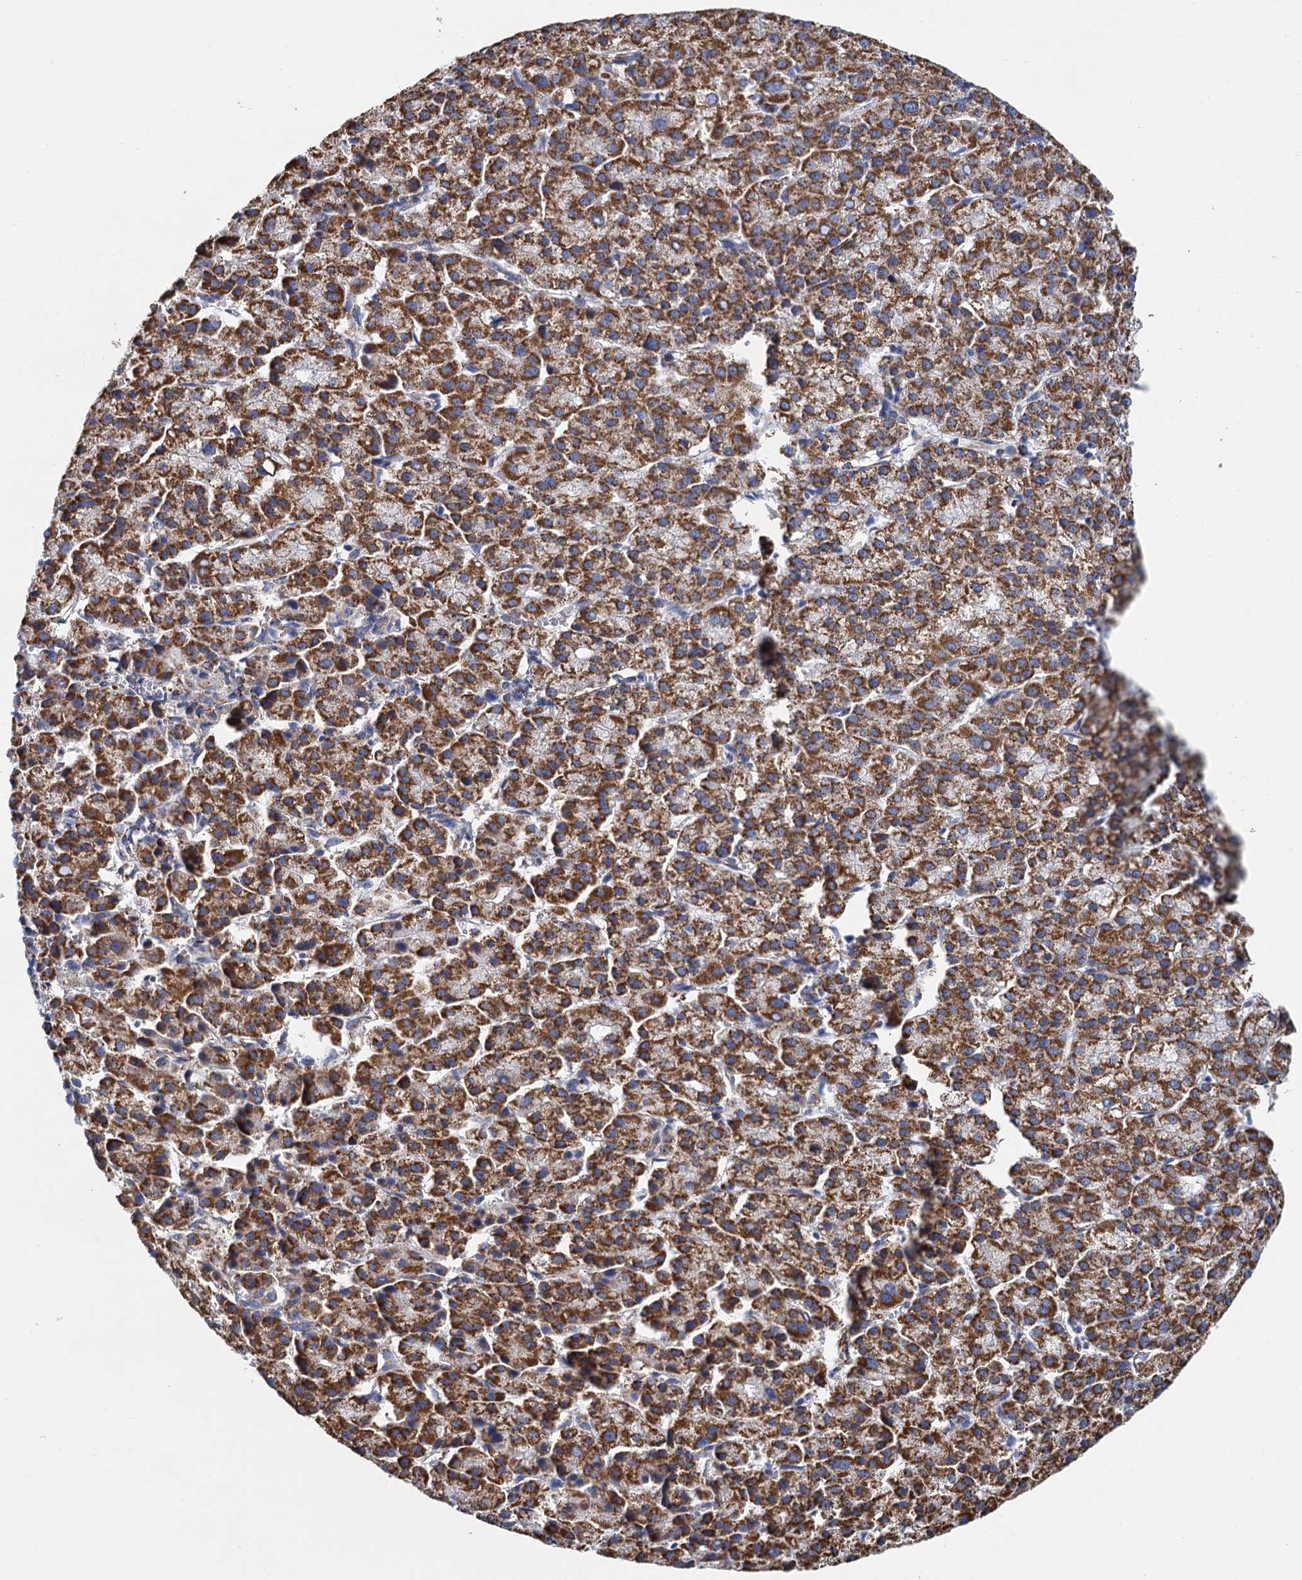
{"staining": {"intensity": "strong", "quantity": ">75%", "location": "cytoplasmic/membranous"}, "tissue": "liver cancer", "cell_type": "Tumor cells", "image_type": "cancer", "snomed": [{"axis": "morphology", "description": "Carcinoma, Hepatocellular, NOS"}, {"axis": "topography", "description": "Liver"}], "caption": "Liver cancer (hepatocellular carcinoma) was stained to show a protein in brown. There is high levels of strong cytoplasmic/membranous staining in approximately >75% of tumor cells.", "gene": "CCP110", "patient": {"sex": "female", "age": 58}}